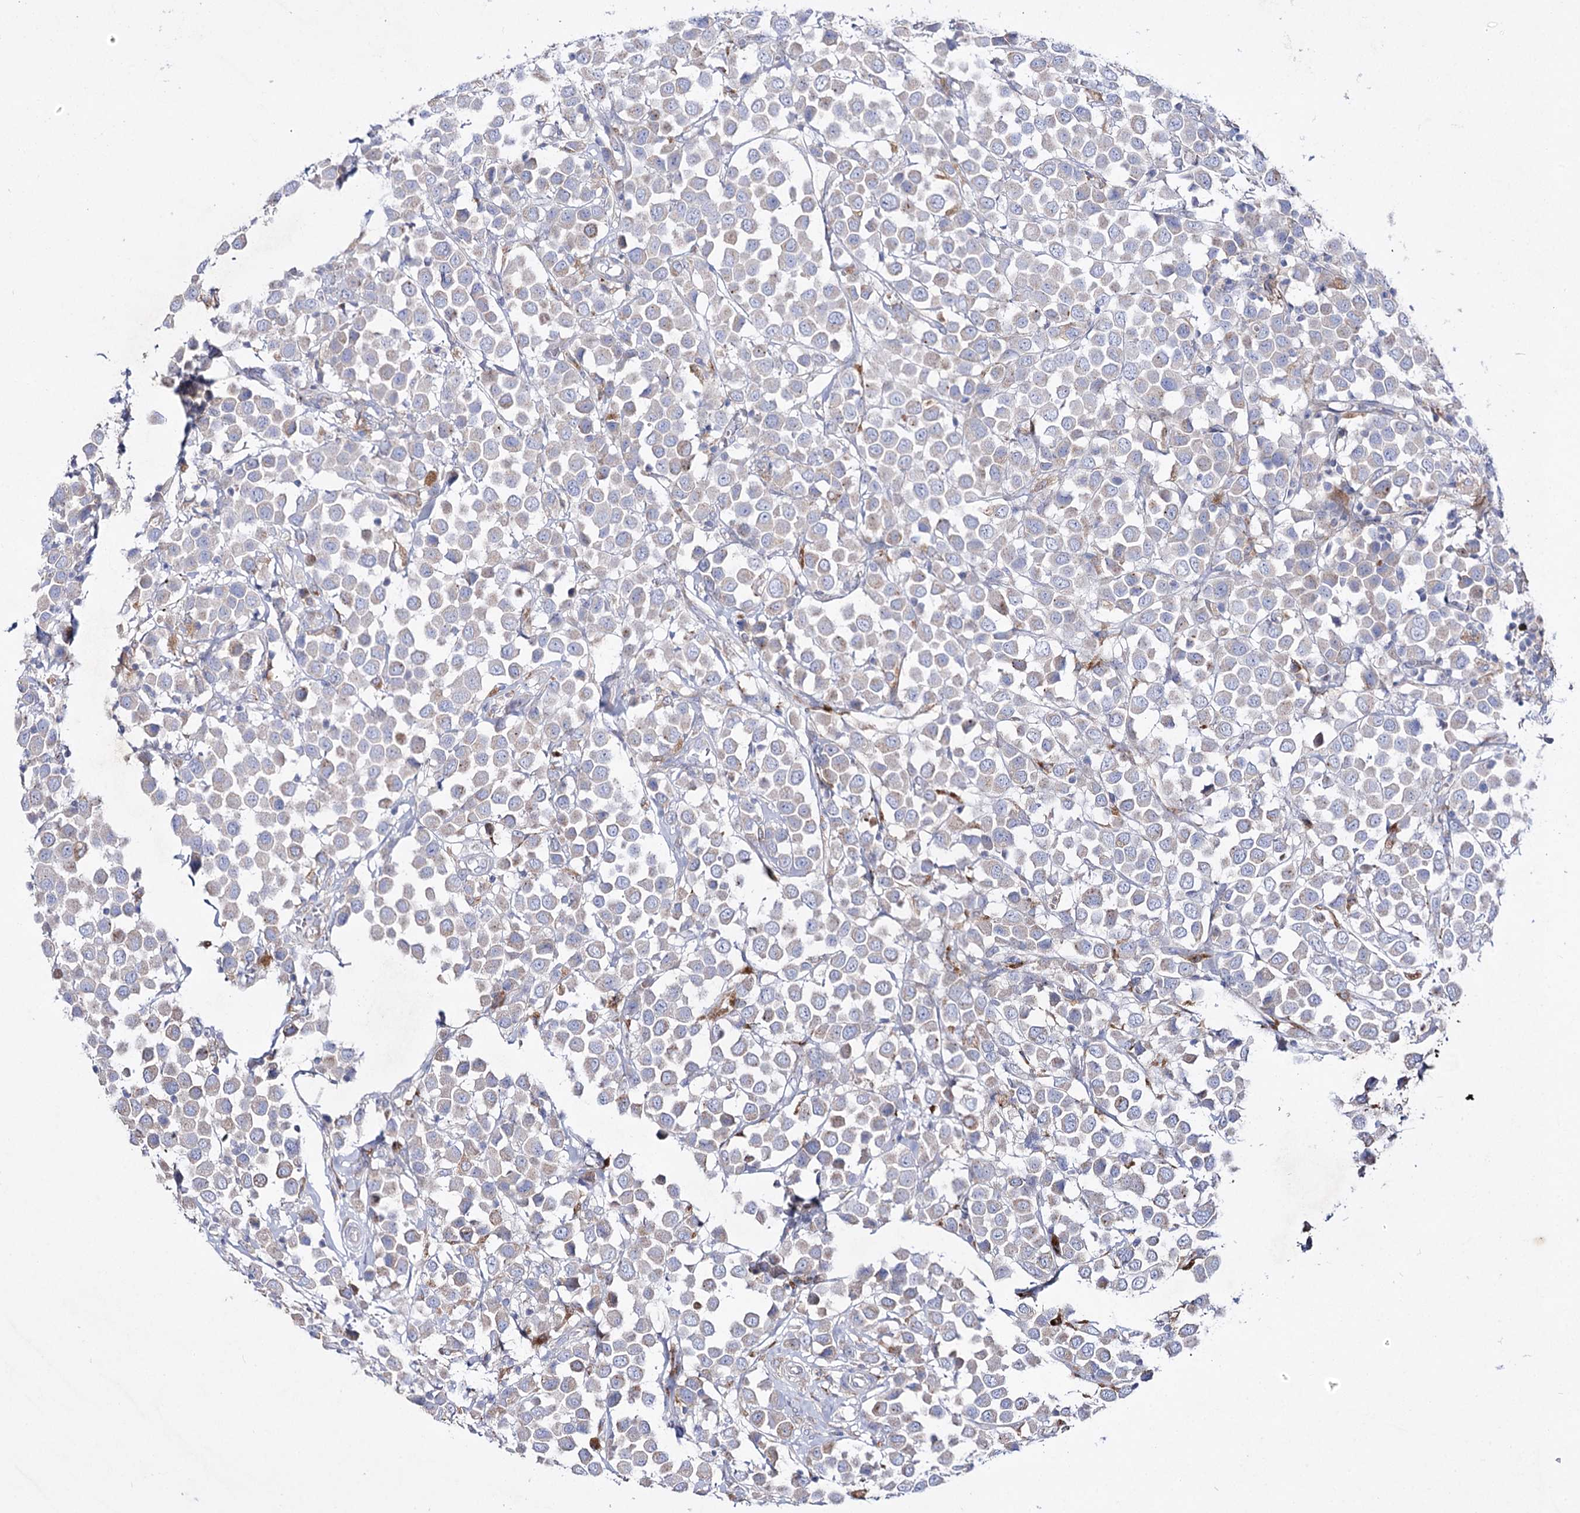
{"staining": {"intensity": "moderate", "quantity": "<25%", "location": "cytoplasmic/membranous"}, "tissue": "breast cancer", "cell_type": "Tumor cells", "image_type": "cancer", "snomed": [{"axis": "morphology", "description": "Duct carcinoma"}, {"axis": "topography", "description": "Breast"}], "caption": "Breast cancer tissue exhibits moderate cytoplasmic/membranous positivity in approximately <25% of tumor cells, visualized by immunohistochemistry. The staining was performed using DAB to visualize the protein expression in brown, while the nuclei were stained in blue with hematoxylin (Magnification: 20x).", "gene": "NAGLU", "patient": {"sex": "female", "age": 61}}